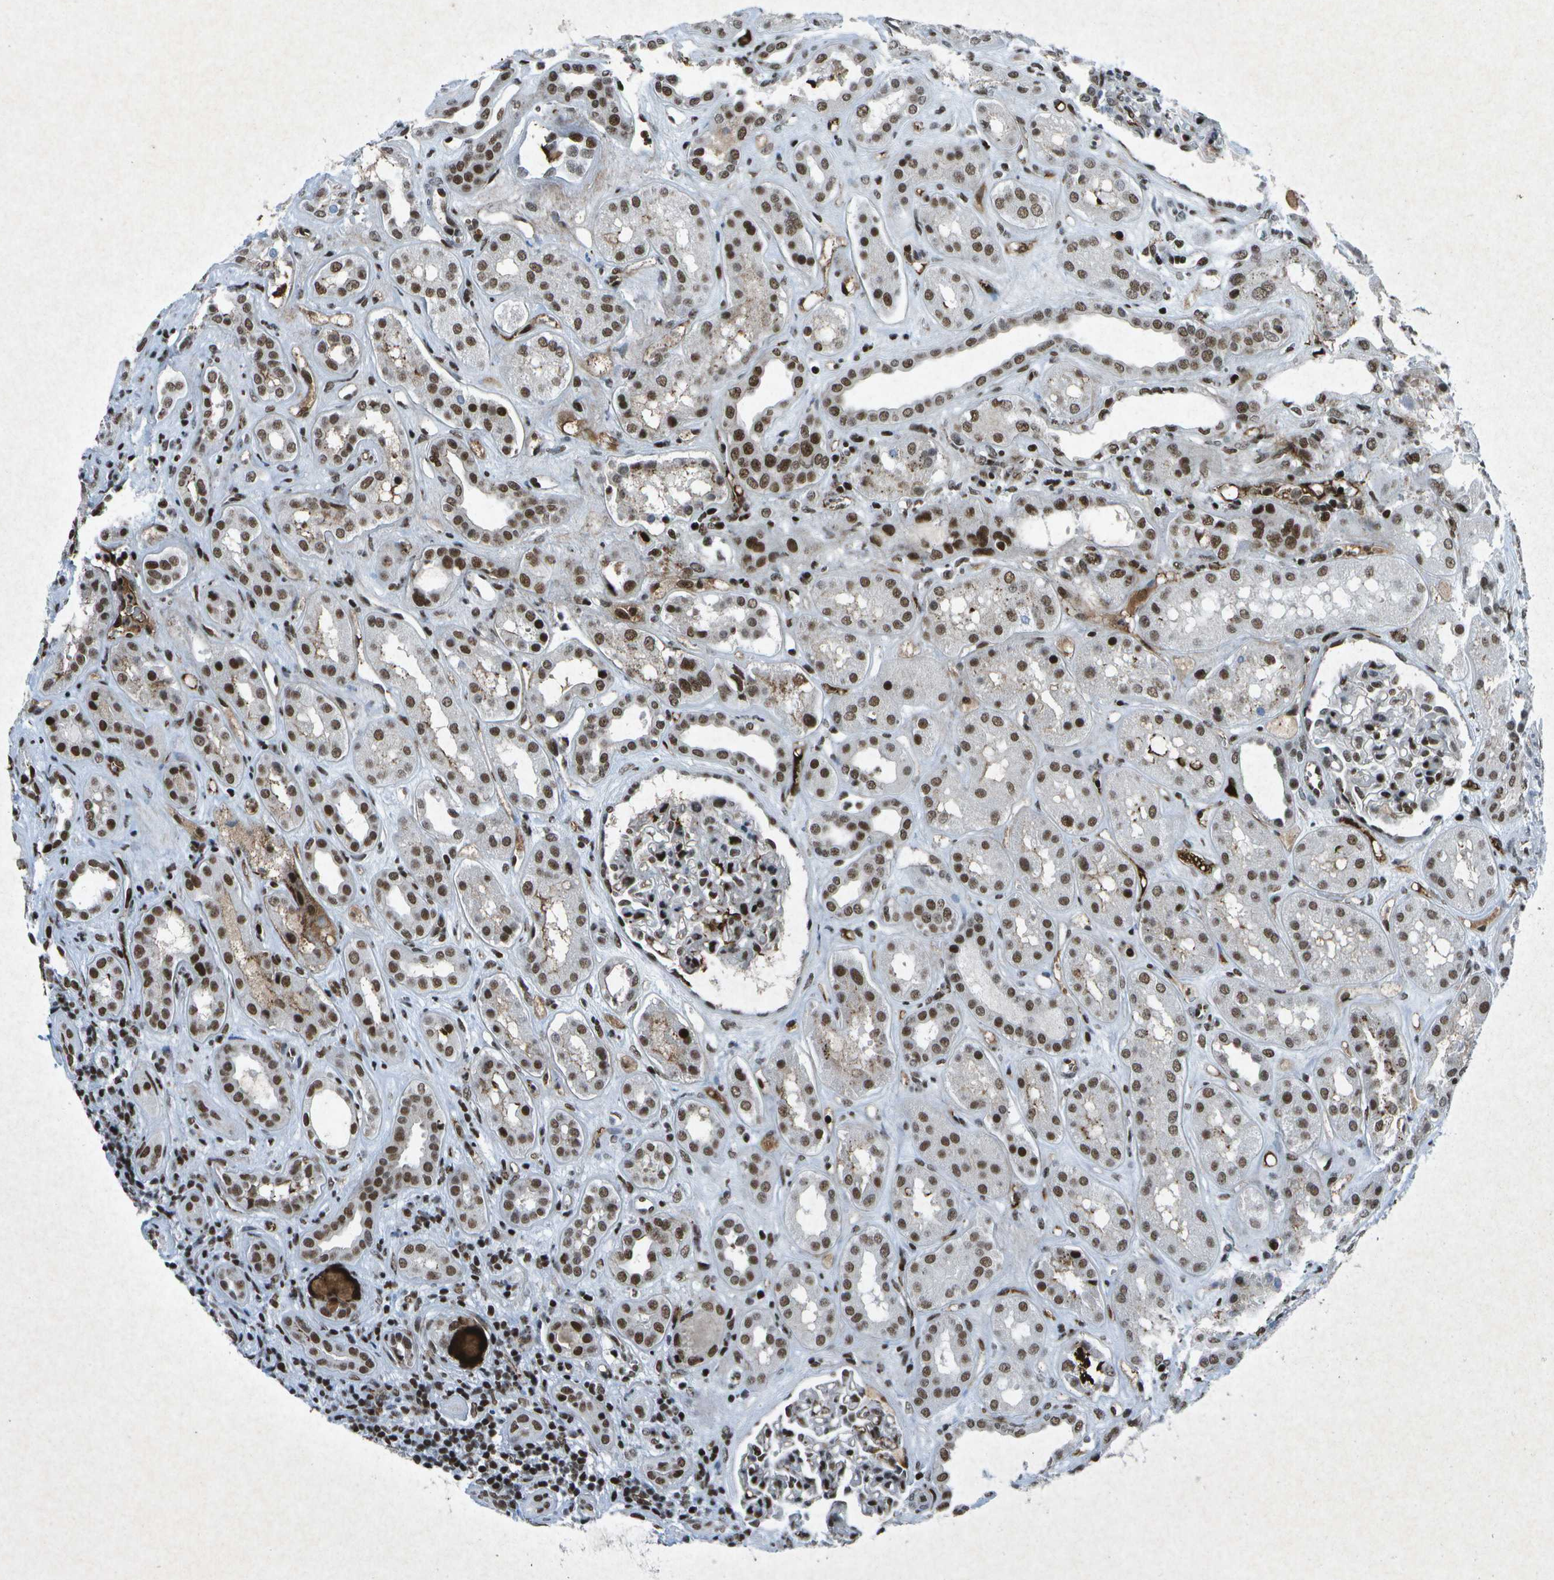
{"staining": {"intensity": "strong", "quantity": ">75%", "location": "nuclear"}, "tissue": "kidney", "cell_type": "Cells in glomeruli", "image_type": "normal", "snomed": [{"axis": "morphology", "description": "Normal tissue, NOS"}, {"axis": "topography", "description": "Kidney"}], "caption": "A histopathology image of human kidney stained for a protein exhibits strong nuclear brown staining in cells in glomeruli. (IHC, brightfield microscopy, high magnification).", "gene": "MTA2", "patient": {"sex": "male", "age": 59}}